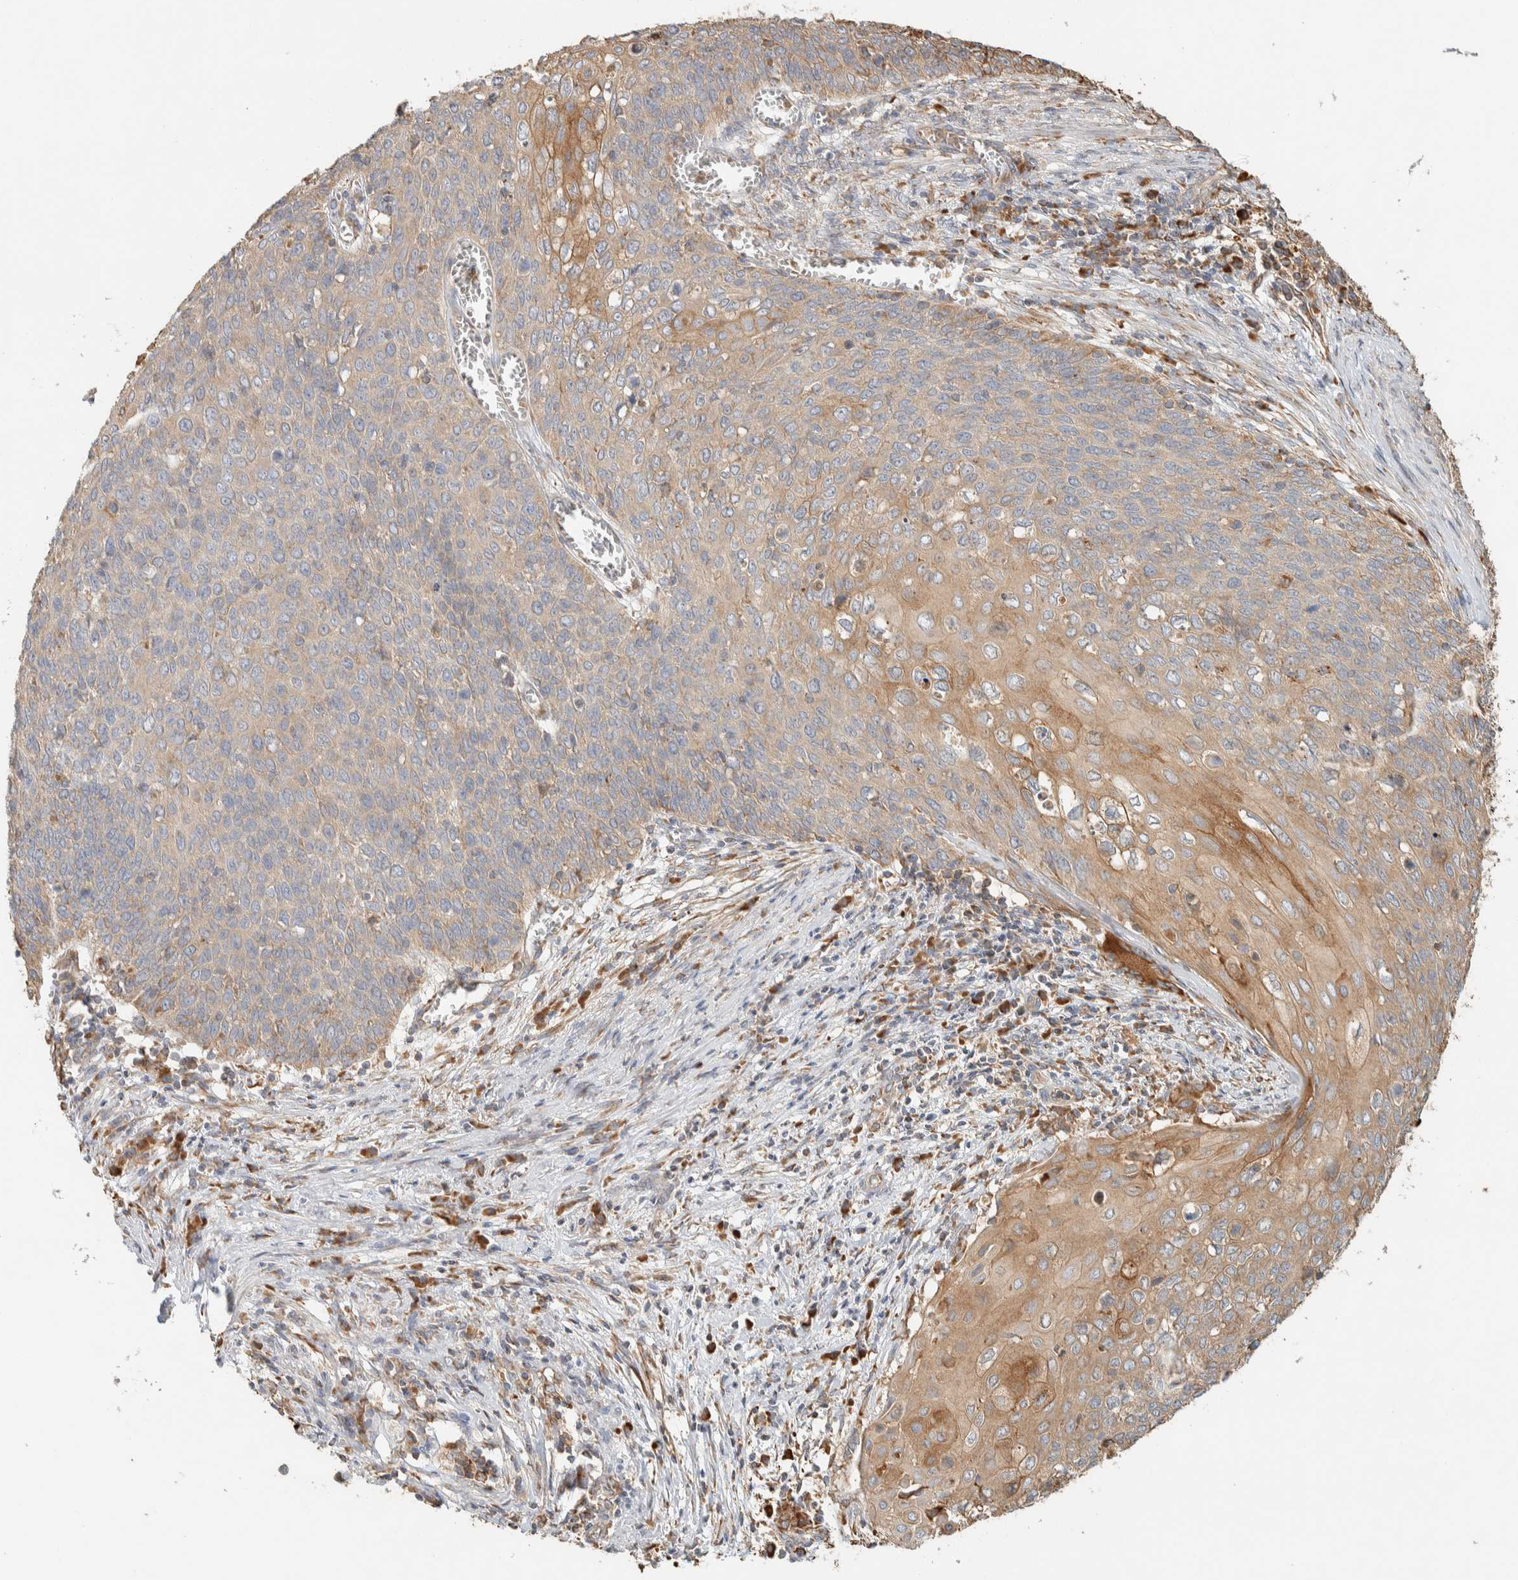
{"staining": {"intensity": "weak", "quantity": "25%-75%", "location": "cytoplasmic/membranous"}, "tissue": "cervical cancer", "cell_type": "Tumor cells", "image_type": "cancer", "snomed": [{"axis": "morphology", "description": "Squamous cell carcinoma, NOS"}, {"axis": "topography", "description": "Cervix"}], "caption": "The immunohistochemical stain shows weak cytoplasmic/membranous positivity in tumor cells of squamous cell carcinoma (cervical) tissue.", "gene": "RAB11FIP1", "patient": {"sex": "female", "age": 39}}